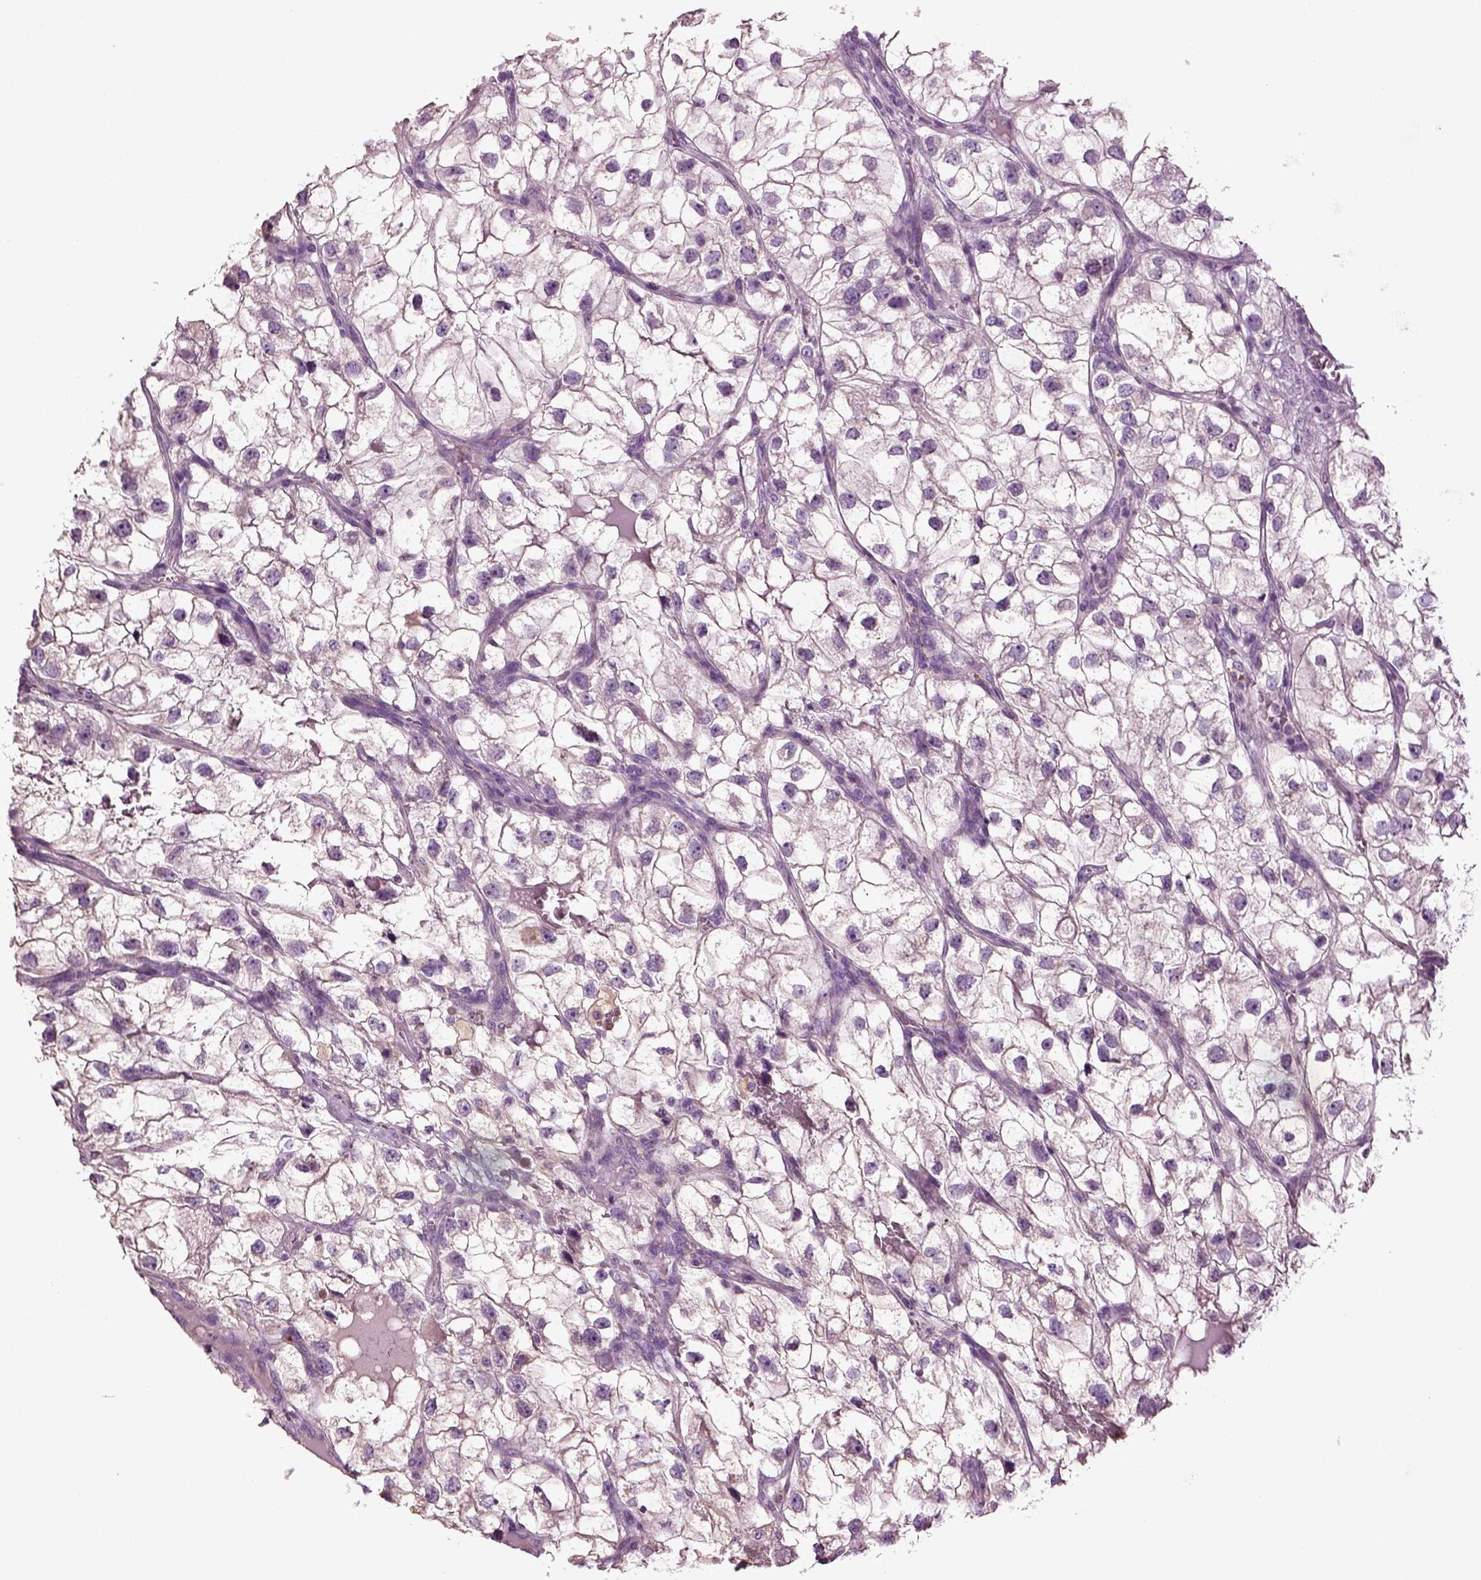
{"staining": {"intensity": "negative", "quantity": "none", "location": "none"}, "tissue": "renal cancer", "cell_type": "Tumor cells", "image_type": "cancer", "snomed": [{"axis": "morphology", "description": "Adenocarcinoma, NOS"}, {"axis": "topography", "description": "Kidney"}], "caption": "The immunohistochemistry photomicrograph has no significant positivity in tumor cells of renal adenocarcinoma tissue.", "gene": "DEFB118", "patient": {"sex": "male", "age": 59}}